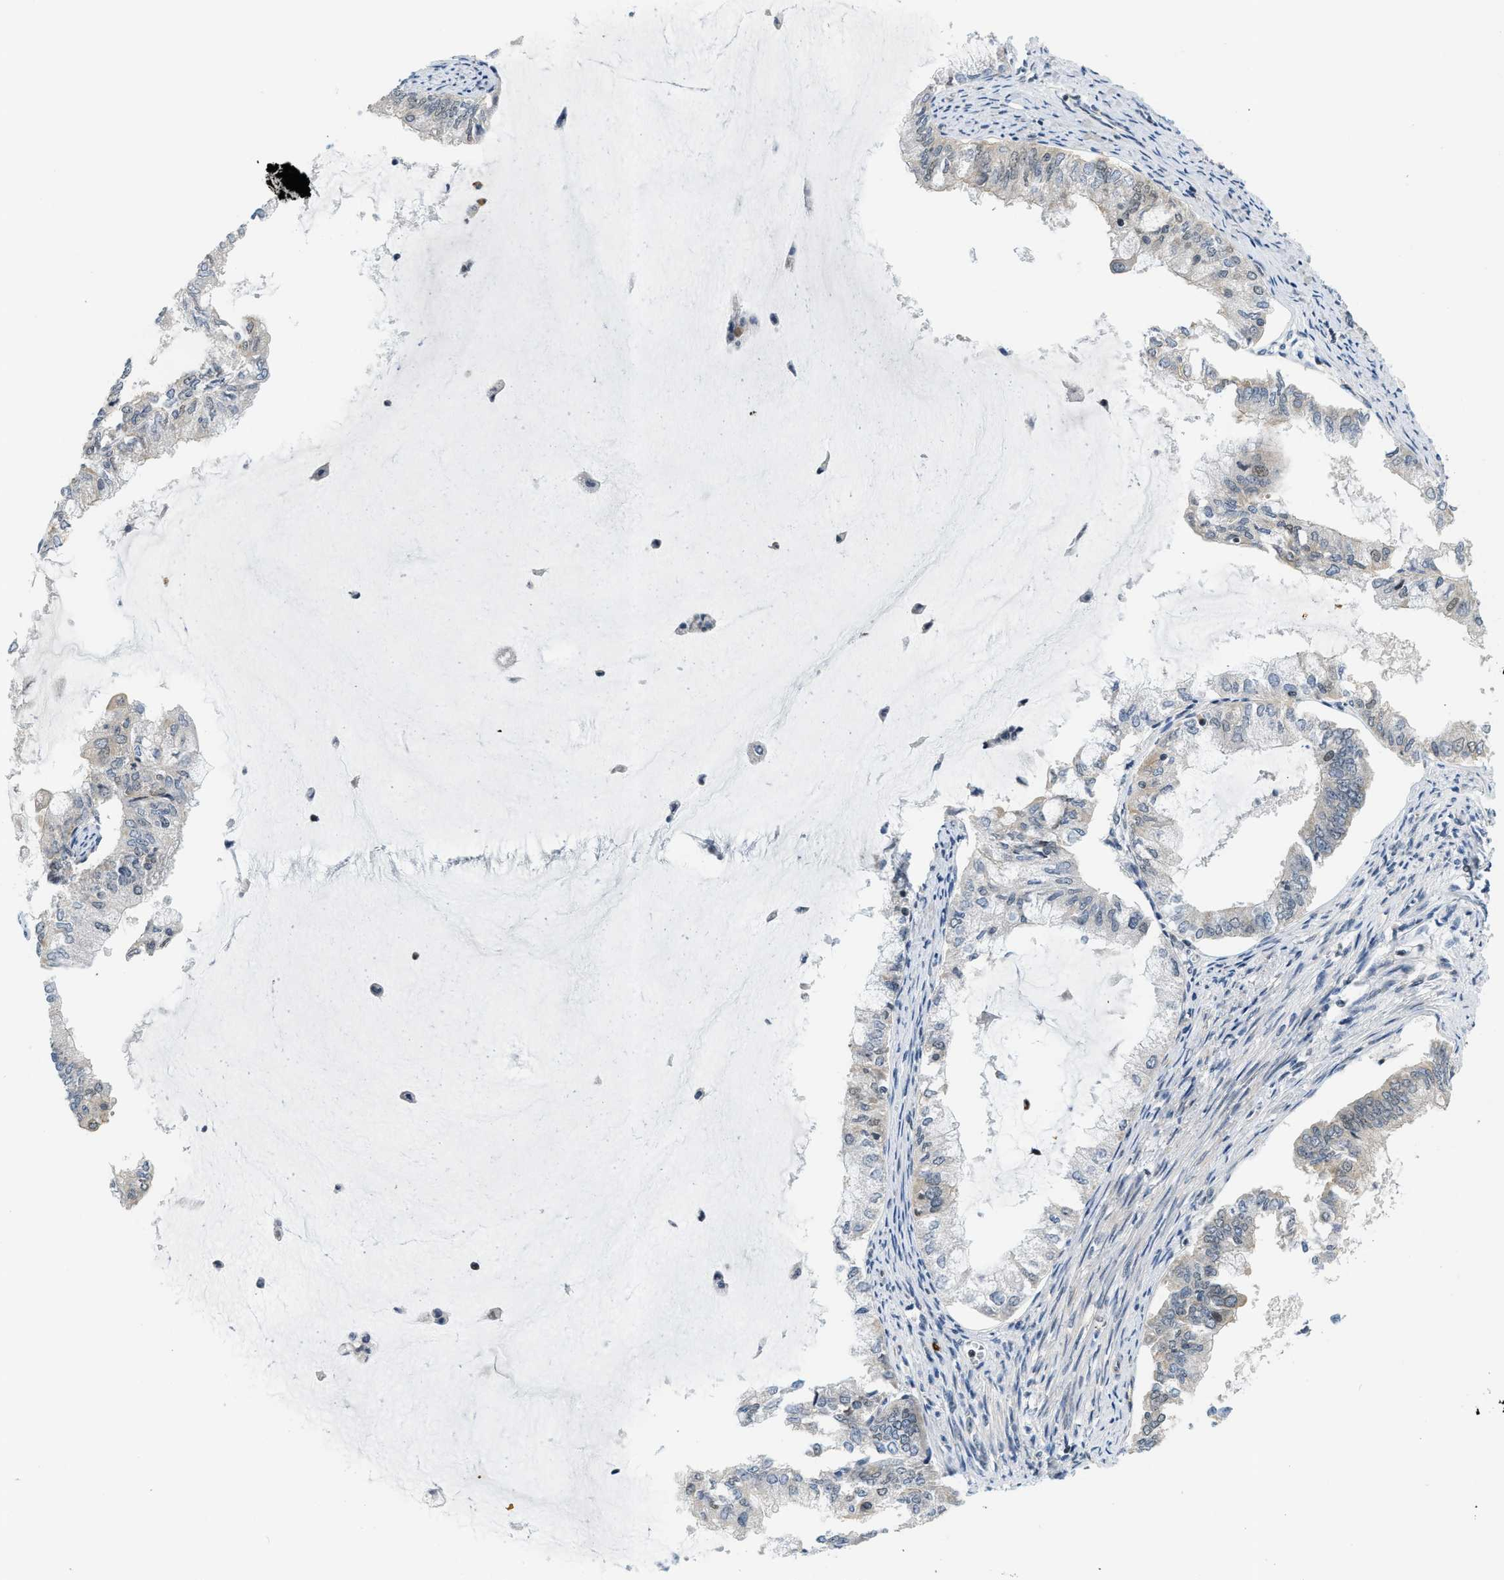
{"staining": {"intensity": "weak", "quantity": "<25%", "location": "nuclear"}, "tissue": "endometrial cancer", "cell_type": "Tumor cells", "image_type": "cancer", "snomed": [{"axis": "morphology", "description": "Adenocarcinoma, NOS"}, {"axis": "topography", "description": "Endometrium"}], "caption": "The histopathology image shows no significant staining in tumor cells of adenocarcinoma (endometrial).", "gene": "KMT2A", "patient": {"sex": "female", "age": 86}}